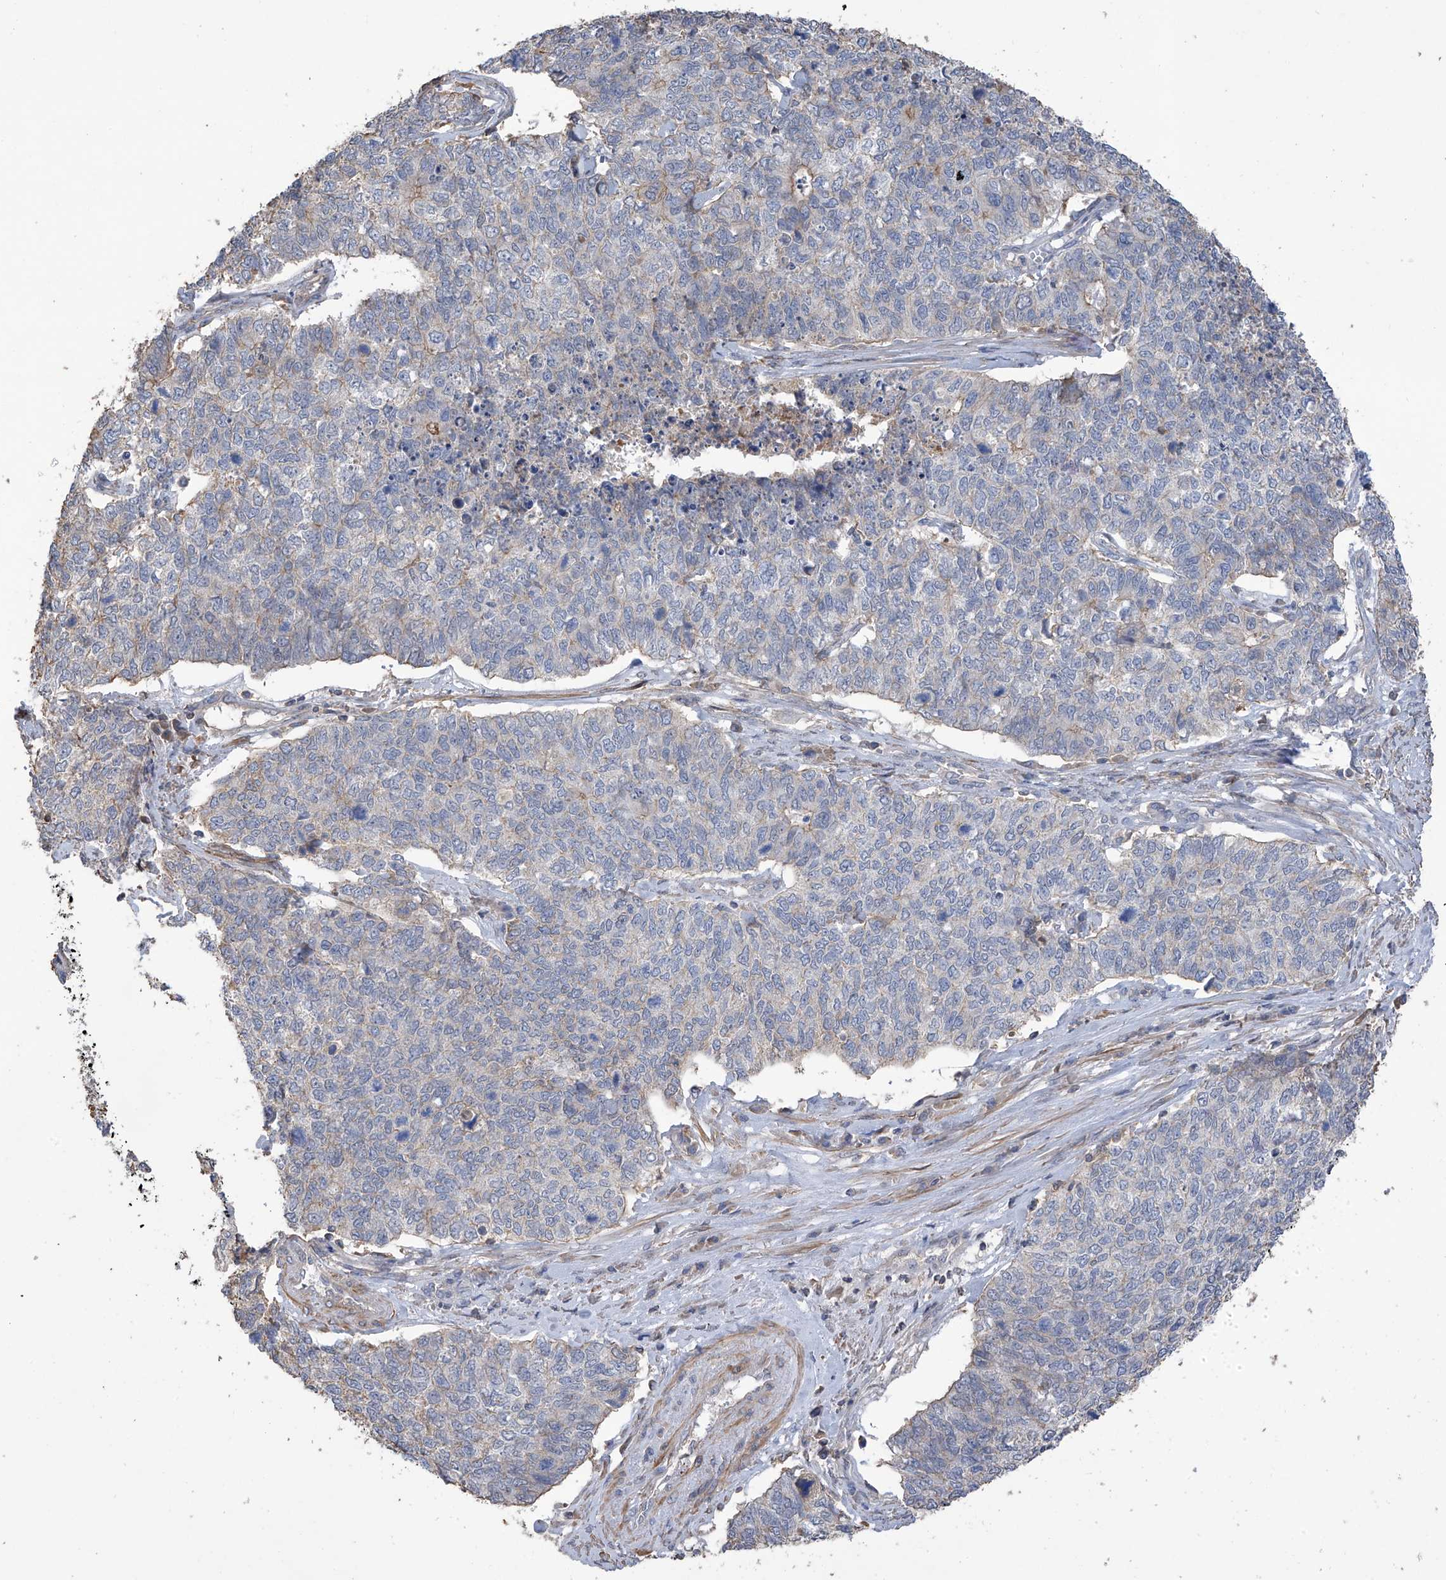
{"staining": {"intensity": "negative", "quantity": "none", "location": "none"}, "tissue": "cervical cancer", "cell_type": "Tumor cells", "image_type": "cancer", "snomed": [{"axis": "morphology", "description": "Squamous cell carcinoma, NOS"}, {"axis": "topography", "description": "Cervix"}], "caption": "There is no significant expression in tumor cells of squamous cell carcinoma (cervical).", "gene": "SLFN14", "patient": {"sex": "female", "age": 63}}